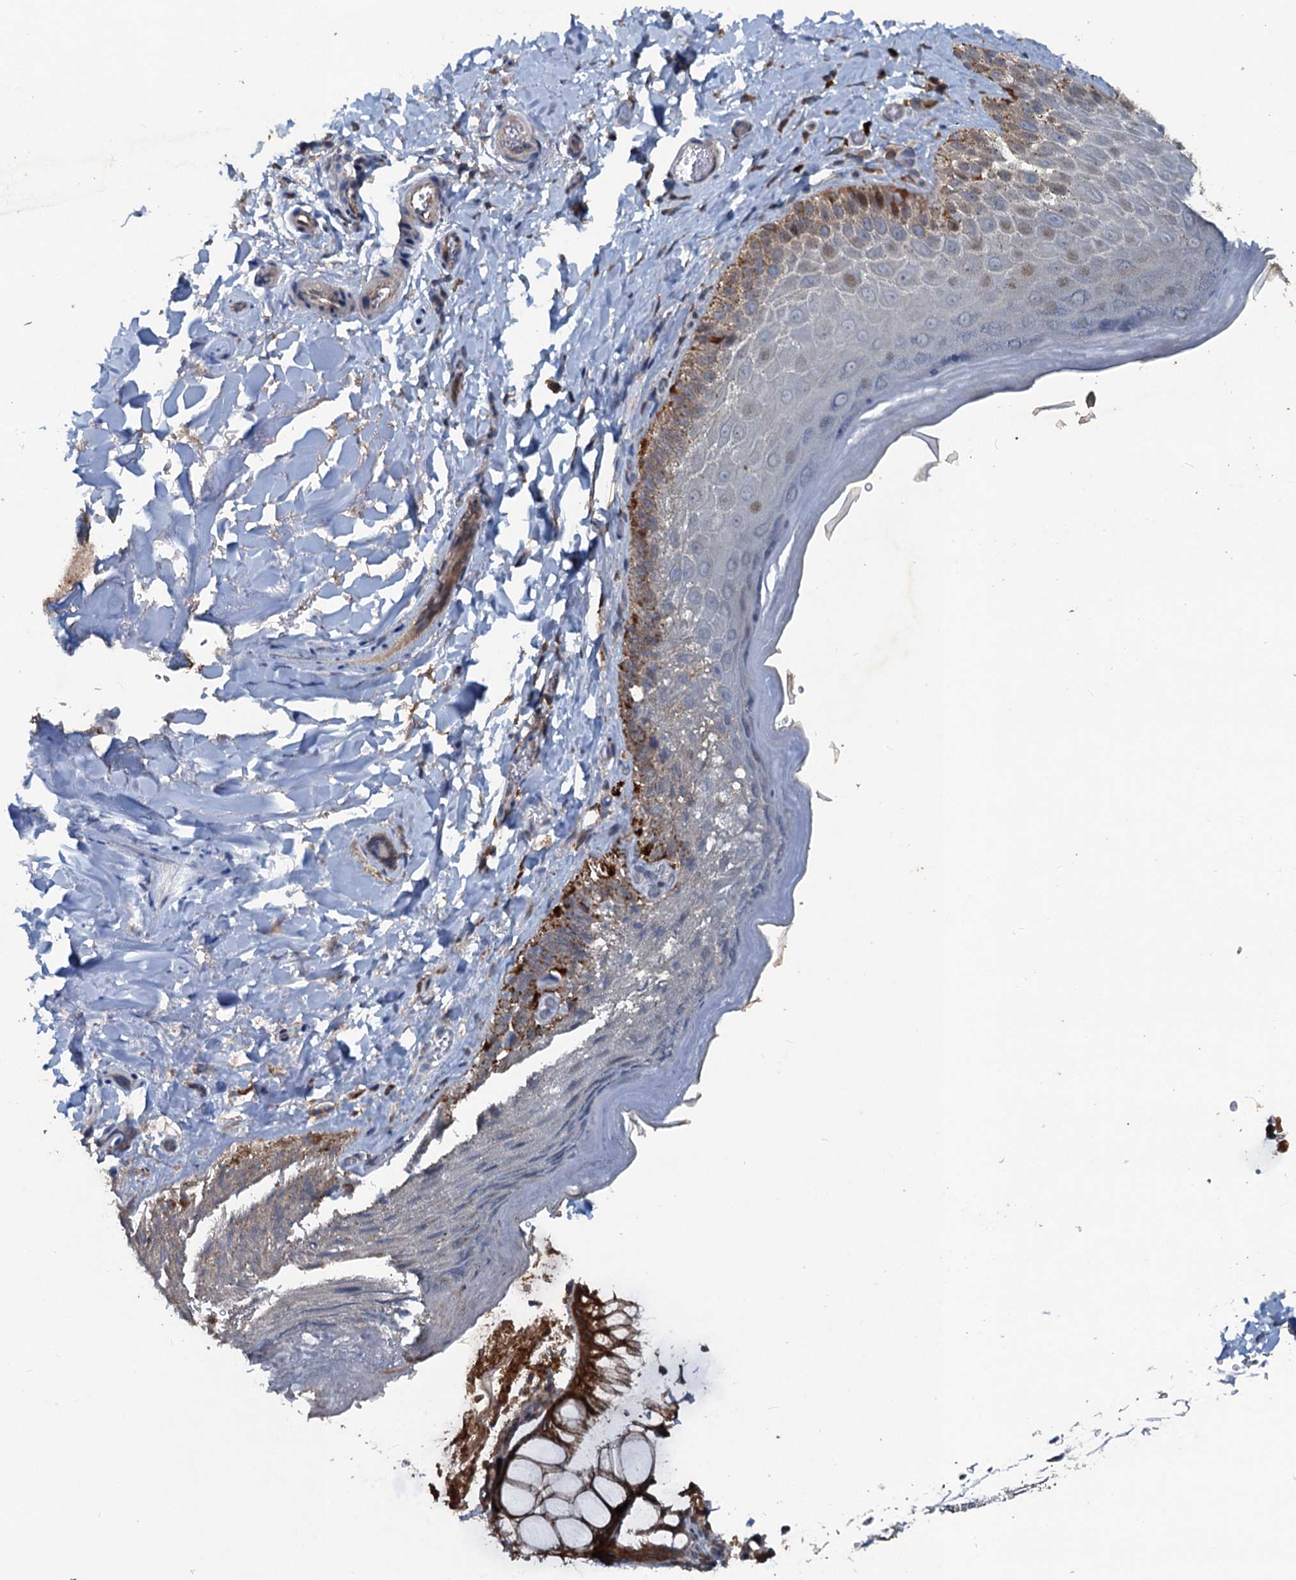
{"staining": {"intensity": "moderate", "quantity": "25%-75%", "location": "nuclear"}, "tissue": "skin", "cell_type": "Epidermal cells", "image_type": "normal", "snomed": [{"axis": "morphology", "description": "Normal tissue, NOS"}, {"axis": "topography", "description": "Anal"}], "caption": "Epidermal cells exhibit moderate nuclear staining in about 25%-75% of cells in normal skin.", "gene": "TAPBPL", "patient": {"sex": "male", "age": 44}}